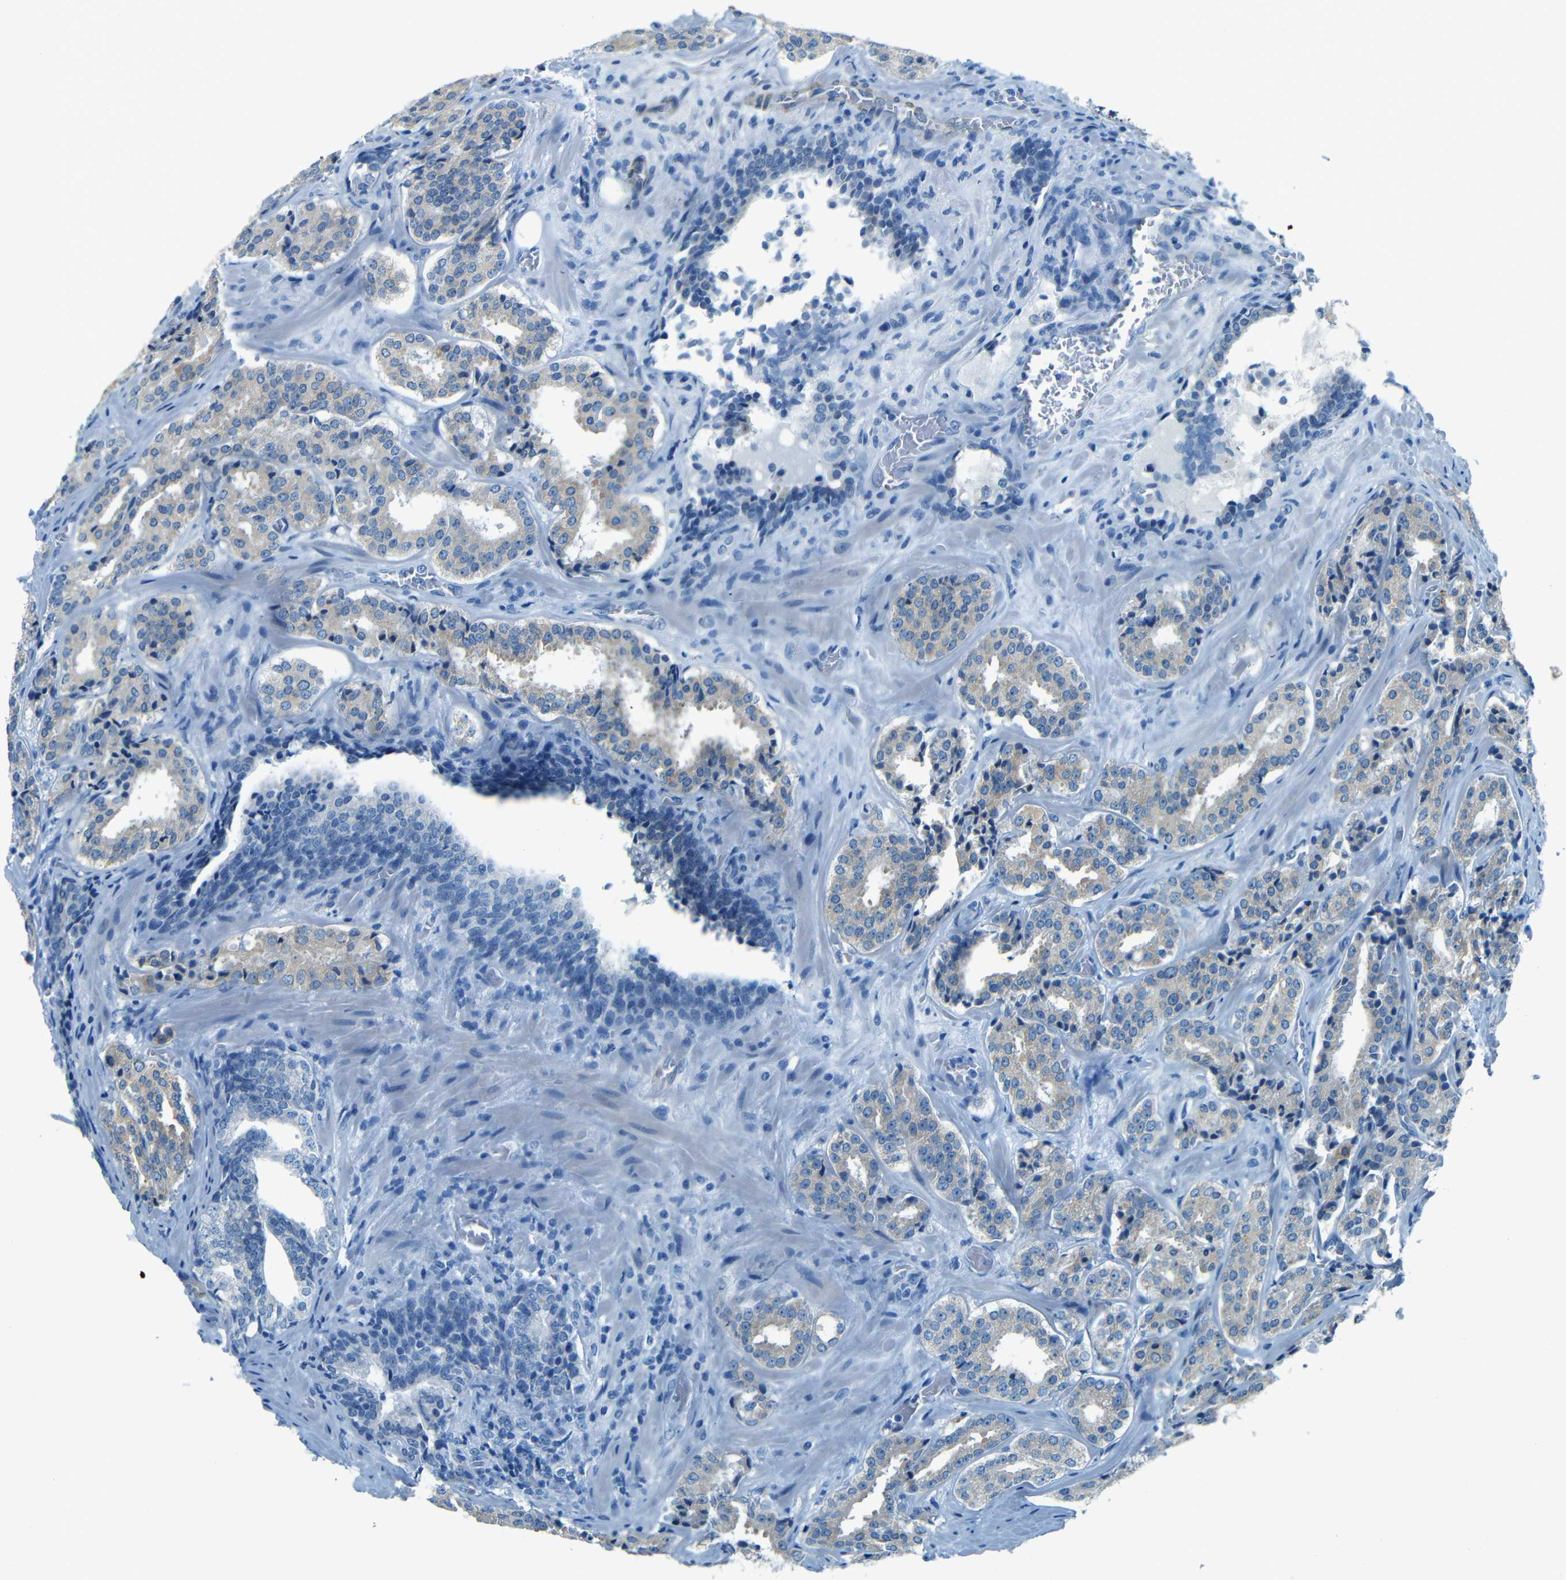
{"staining": {"intensity": "weak", "quantity": ">75%", "location": "cytoplasmic/membranous"}, "tissue": "prostate cancer", "cell_type": "Tumor cells", "image_type": "cancer", "snomed": [{"axis": "morphology", "description": "Adenocarcinoma, High grade"}, {"axis": "topography", "description": "Prostate"}], "caption": "Protein expression analysis of prostate high-grade adenocarcinoma shows weak cytoplasmic/membranous expression in about >75% of tumor cells. (DAB IHC, brown staining for protein, blue staining for nuclei).", "gene": "MAP2", "patient": {"sex": "male", "age": 60}}